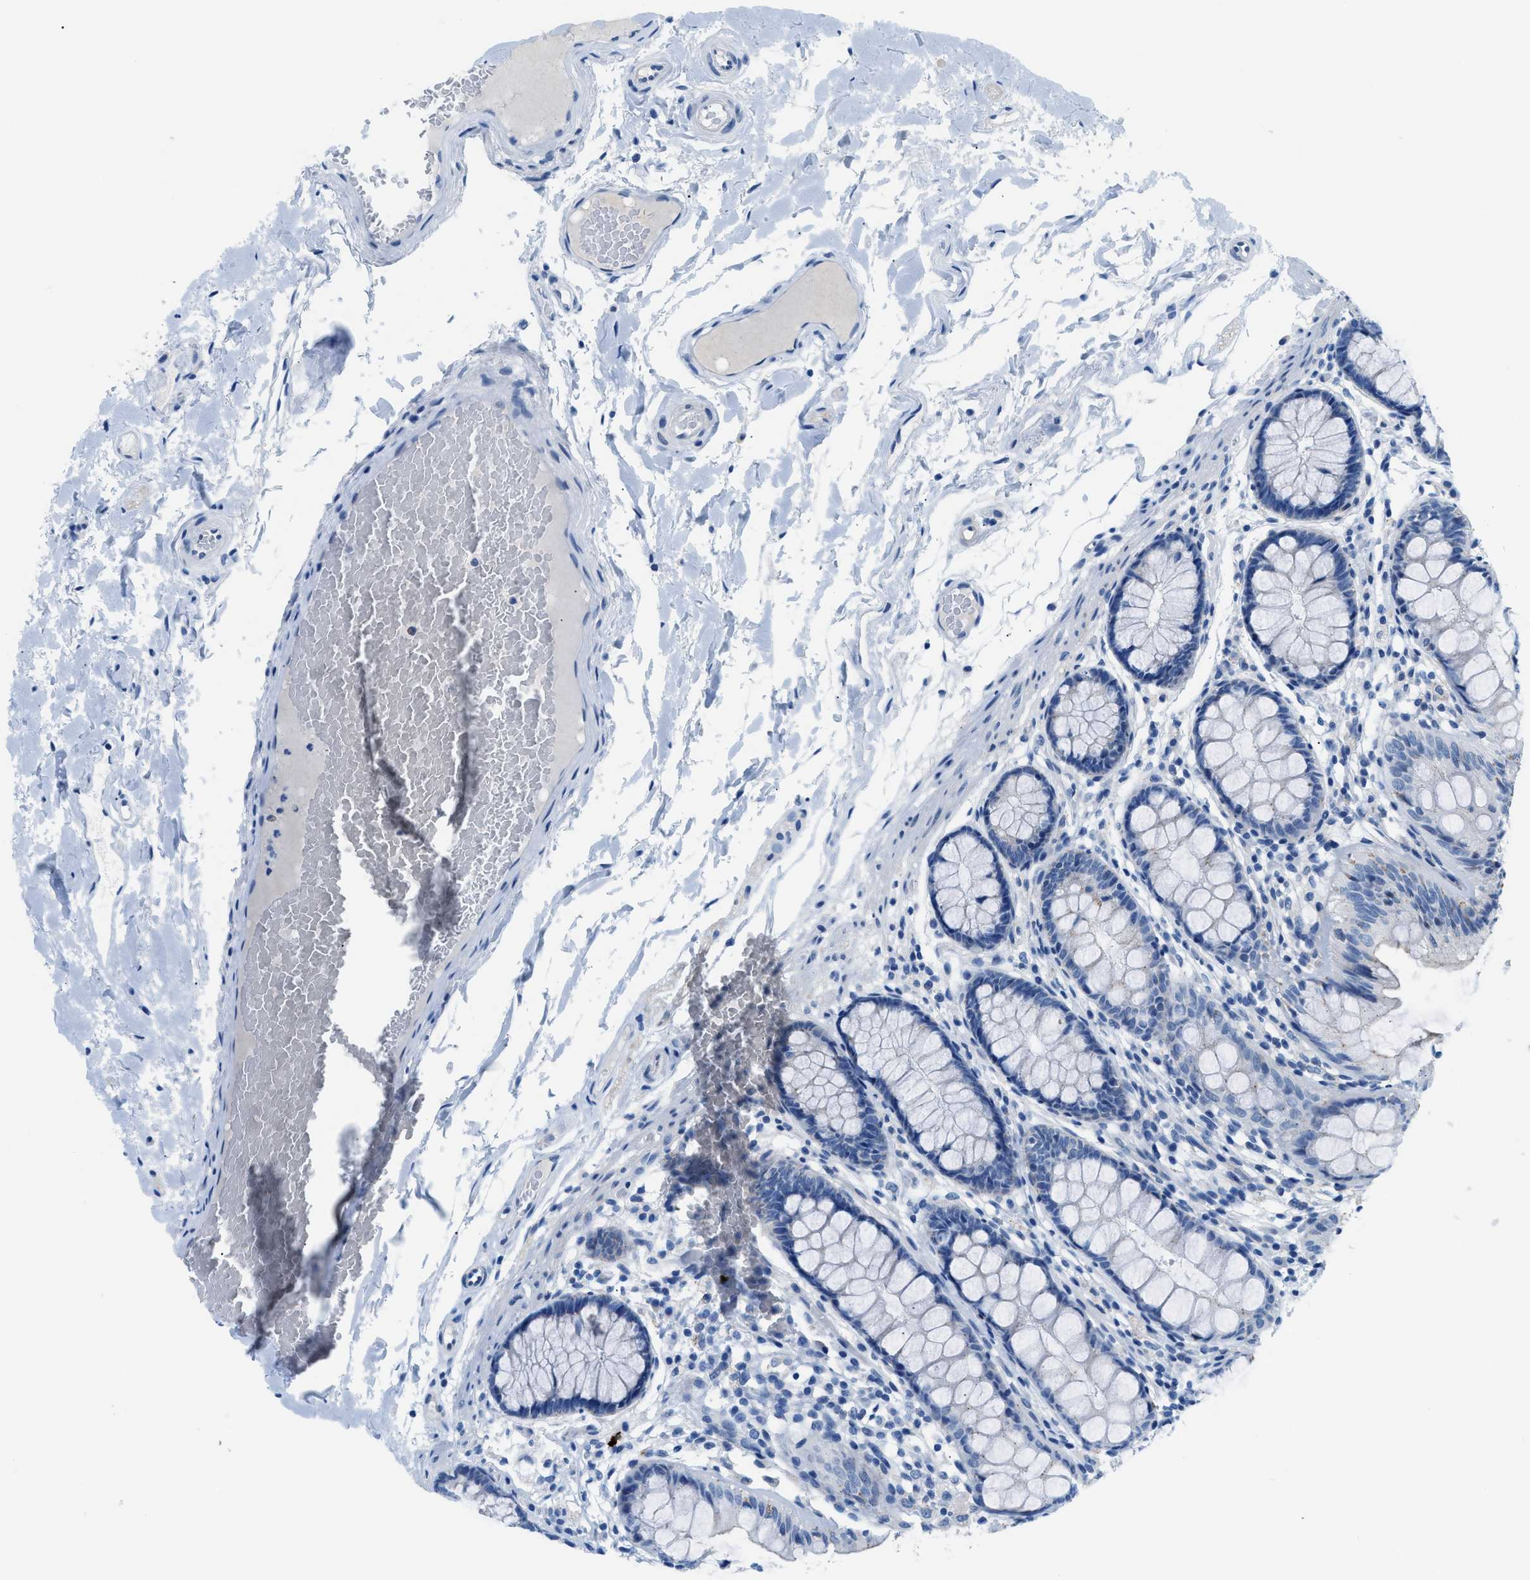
{"staining": {"intensity": "negative", "quantity": "none", "location": "none"}, "tissue": "colon", "cell_type": "Endothelial cells", "image_type": "normal", "snomed": [{"axis": "morphology", "description": "Normal tissue, NOS"}, {"axis": "topography", "description": "Colon"}], "caption": "The histopathology image shows no staining of endothelial cells in unremarkable colon.", "gene": "FDCSP", "patient": {"sex": "female", "age": 56}}